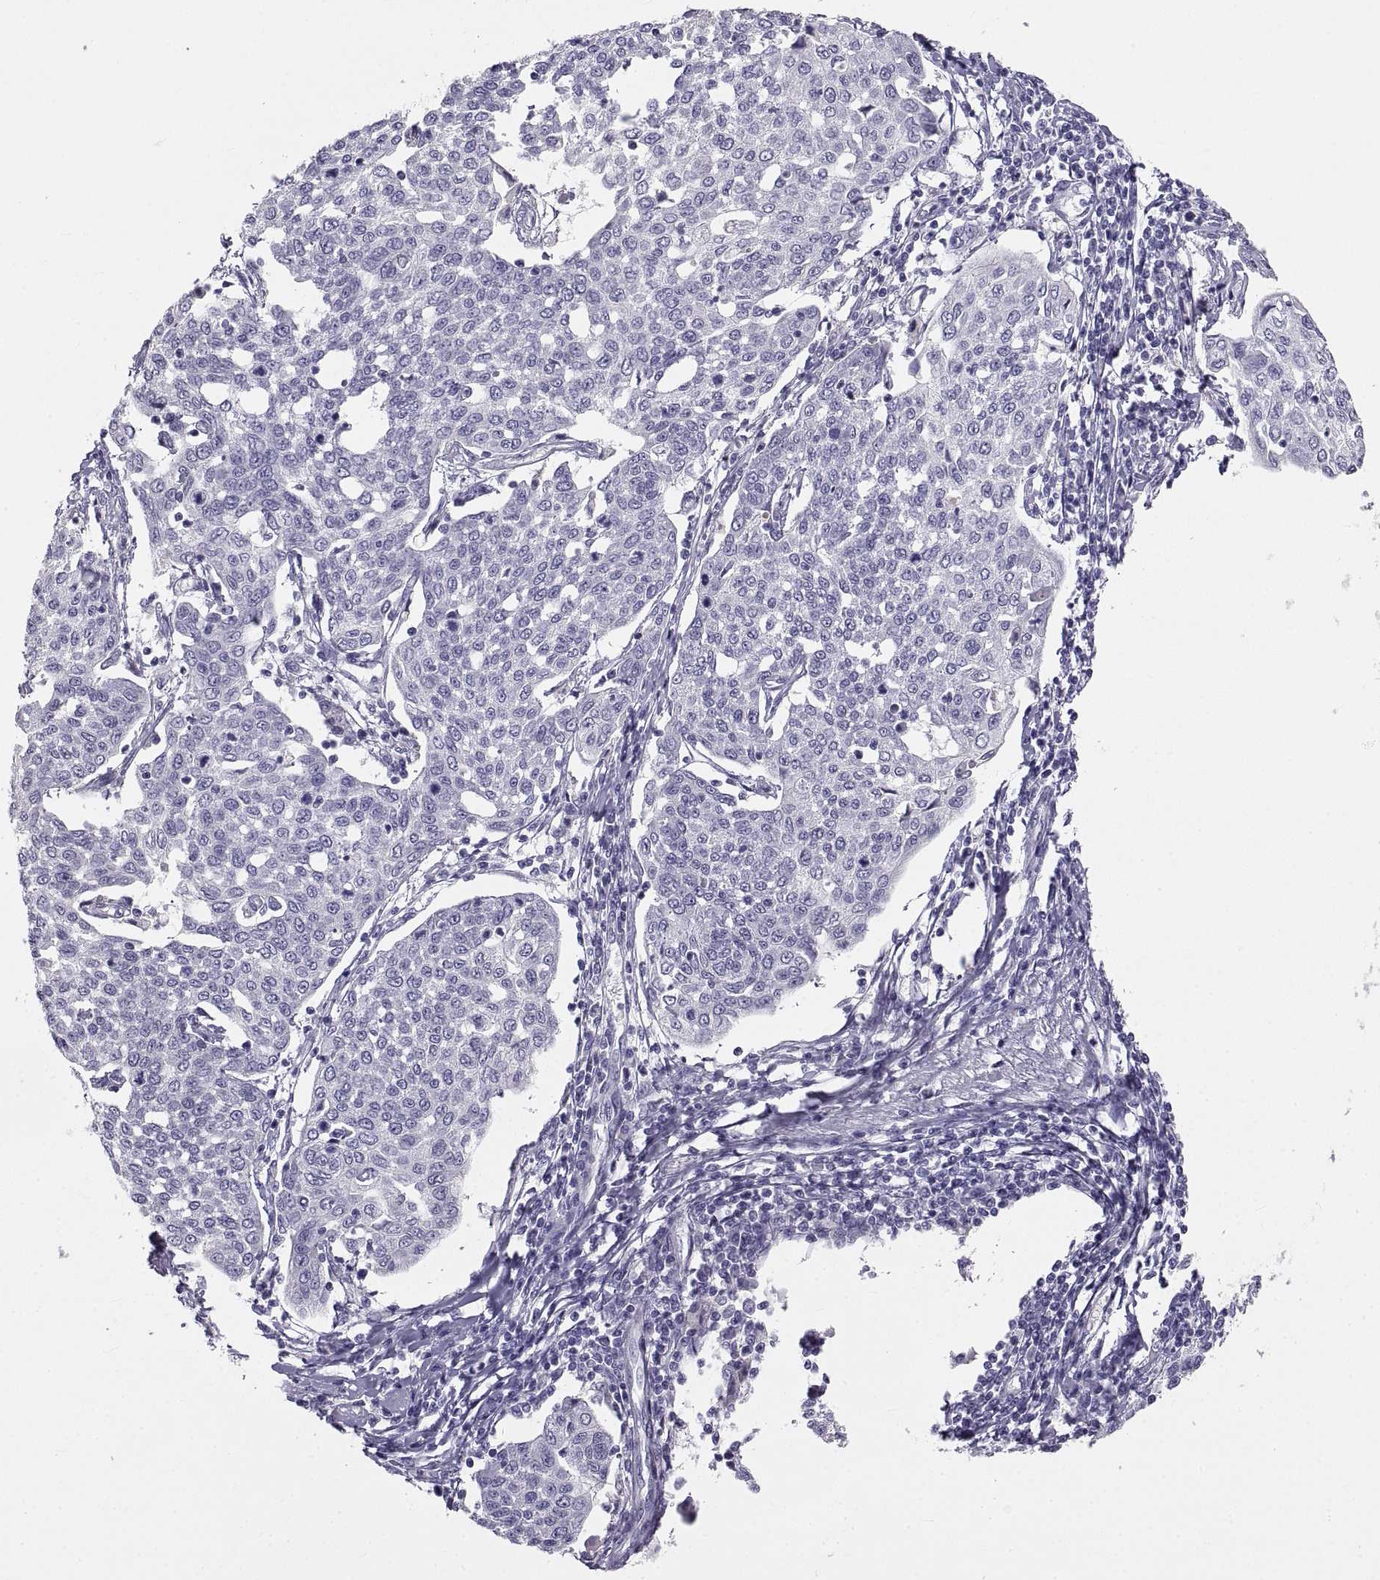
{"staining": {"intensity": "negative", "quantity": "none", "location": "none"}, "tissue": "cervical cancer", "cell_type": "Tumor cells", "image_type": "cancer", "snomed": [{"axis": "morphology", "description": "Squamous cell carcinoma, NOS"}, {"axis": "topography", "description": "Cervix"}], "caption": "Photomicrograph shows no protein staining in tumor cells of cervical cancer tissue. (DAB immunohistochemistry, high magnification).", "gene": "CRYBB3", "patient": {"sex": "female", "age": 34}}